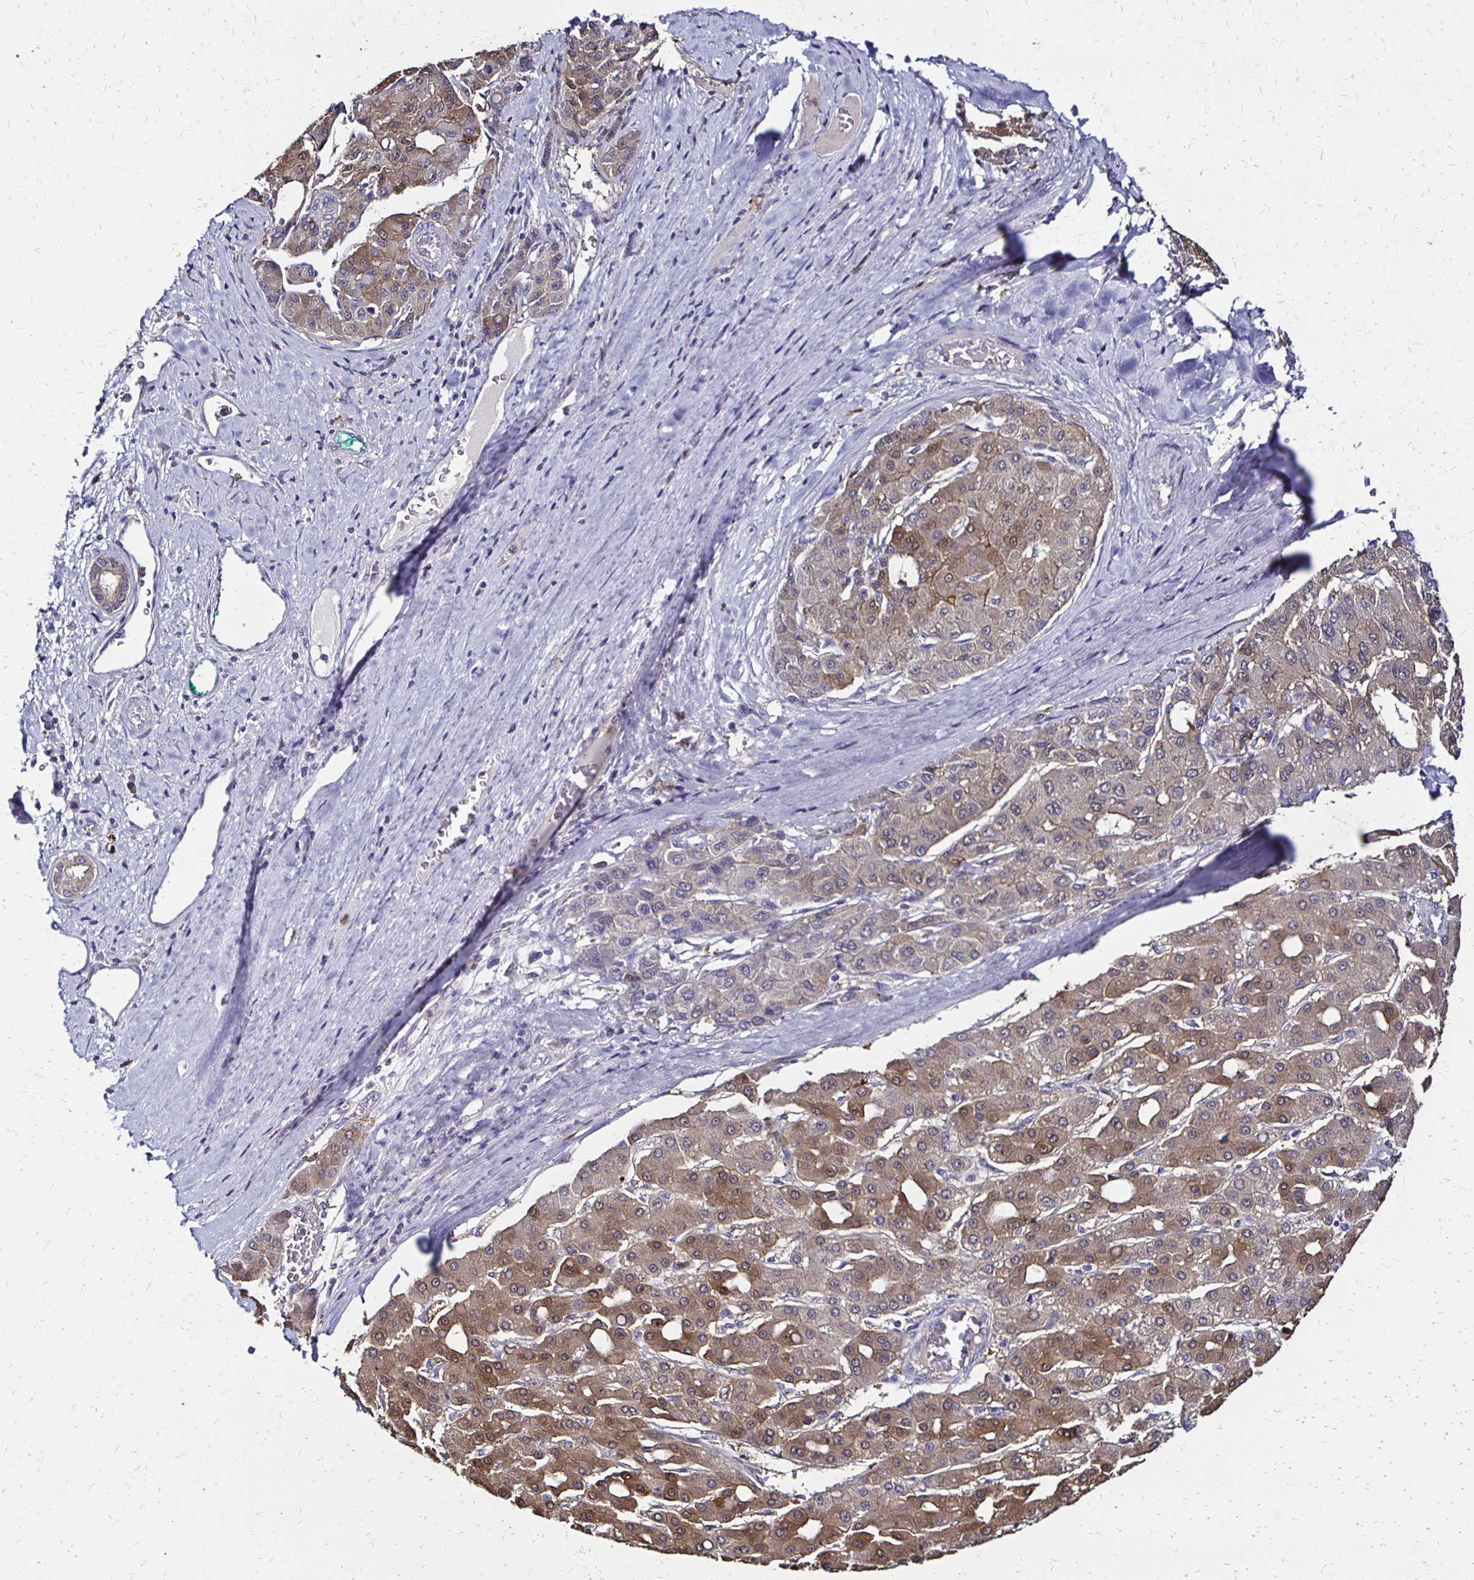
{"staining": {"intensity": "moderate", "quantity": "25%-75%", "location": "cytoplasmic/membranous"}, "tissue": "liver cancer", "cell_type": "Tumor cells", "image_type": "cancer", "snomed": [{"axis": "morphology", "description": "Carcinoma, Hepatocellular, NOS"}, {"axis": "topography", "description": "Liver"}], "caption": "The micrograph demonstrates a brown stain indicating the presence of a protein in the cytoplasmic/membranous of tumor cells in liver cancer.", "gene": "TXN", "patient": {"sex": "male", "age": 65}}